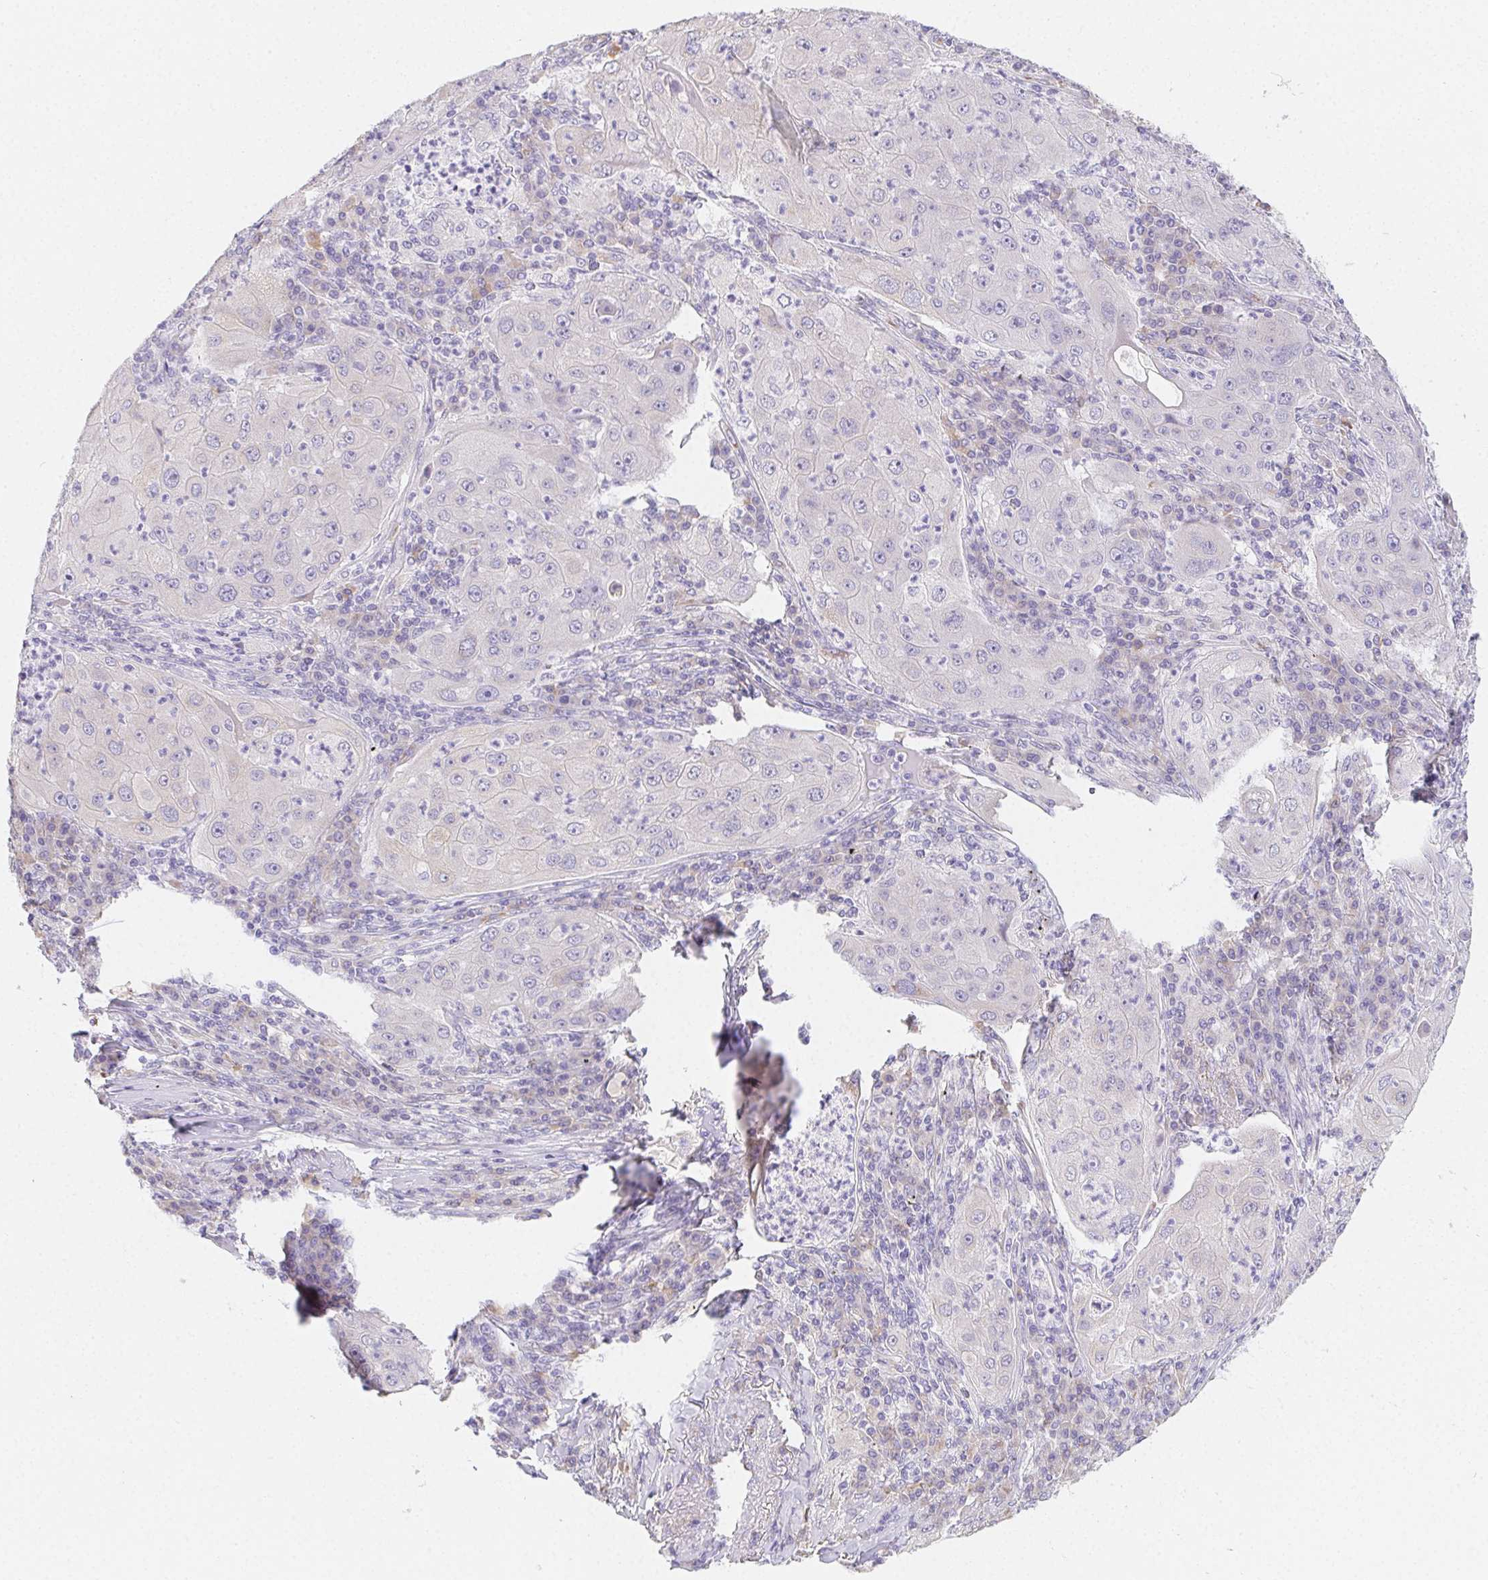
{"staining": {"intensity": "negative", "quantity": "none", "location": "none"}, "tissue": "lung cancer", "cell_type": "Tumor cells", "image_type": "cancer", "snomed": [{"axis": "morphology", "description": "Squamous cell carcinoma, NOS"}, {"axis": "topography", "description": "Lung"}], "caption": "IHC of lung cancer demonstrates no expression in tumor cells.", "gene": "HRC", "patient": {"sex": "female", "age": 59}}